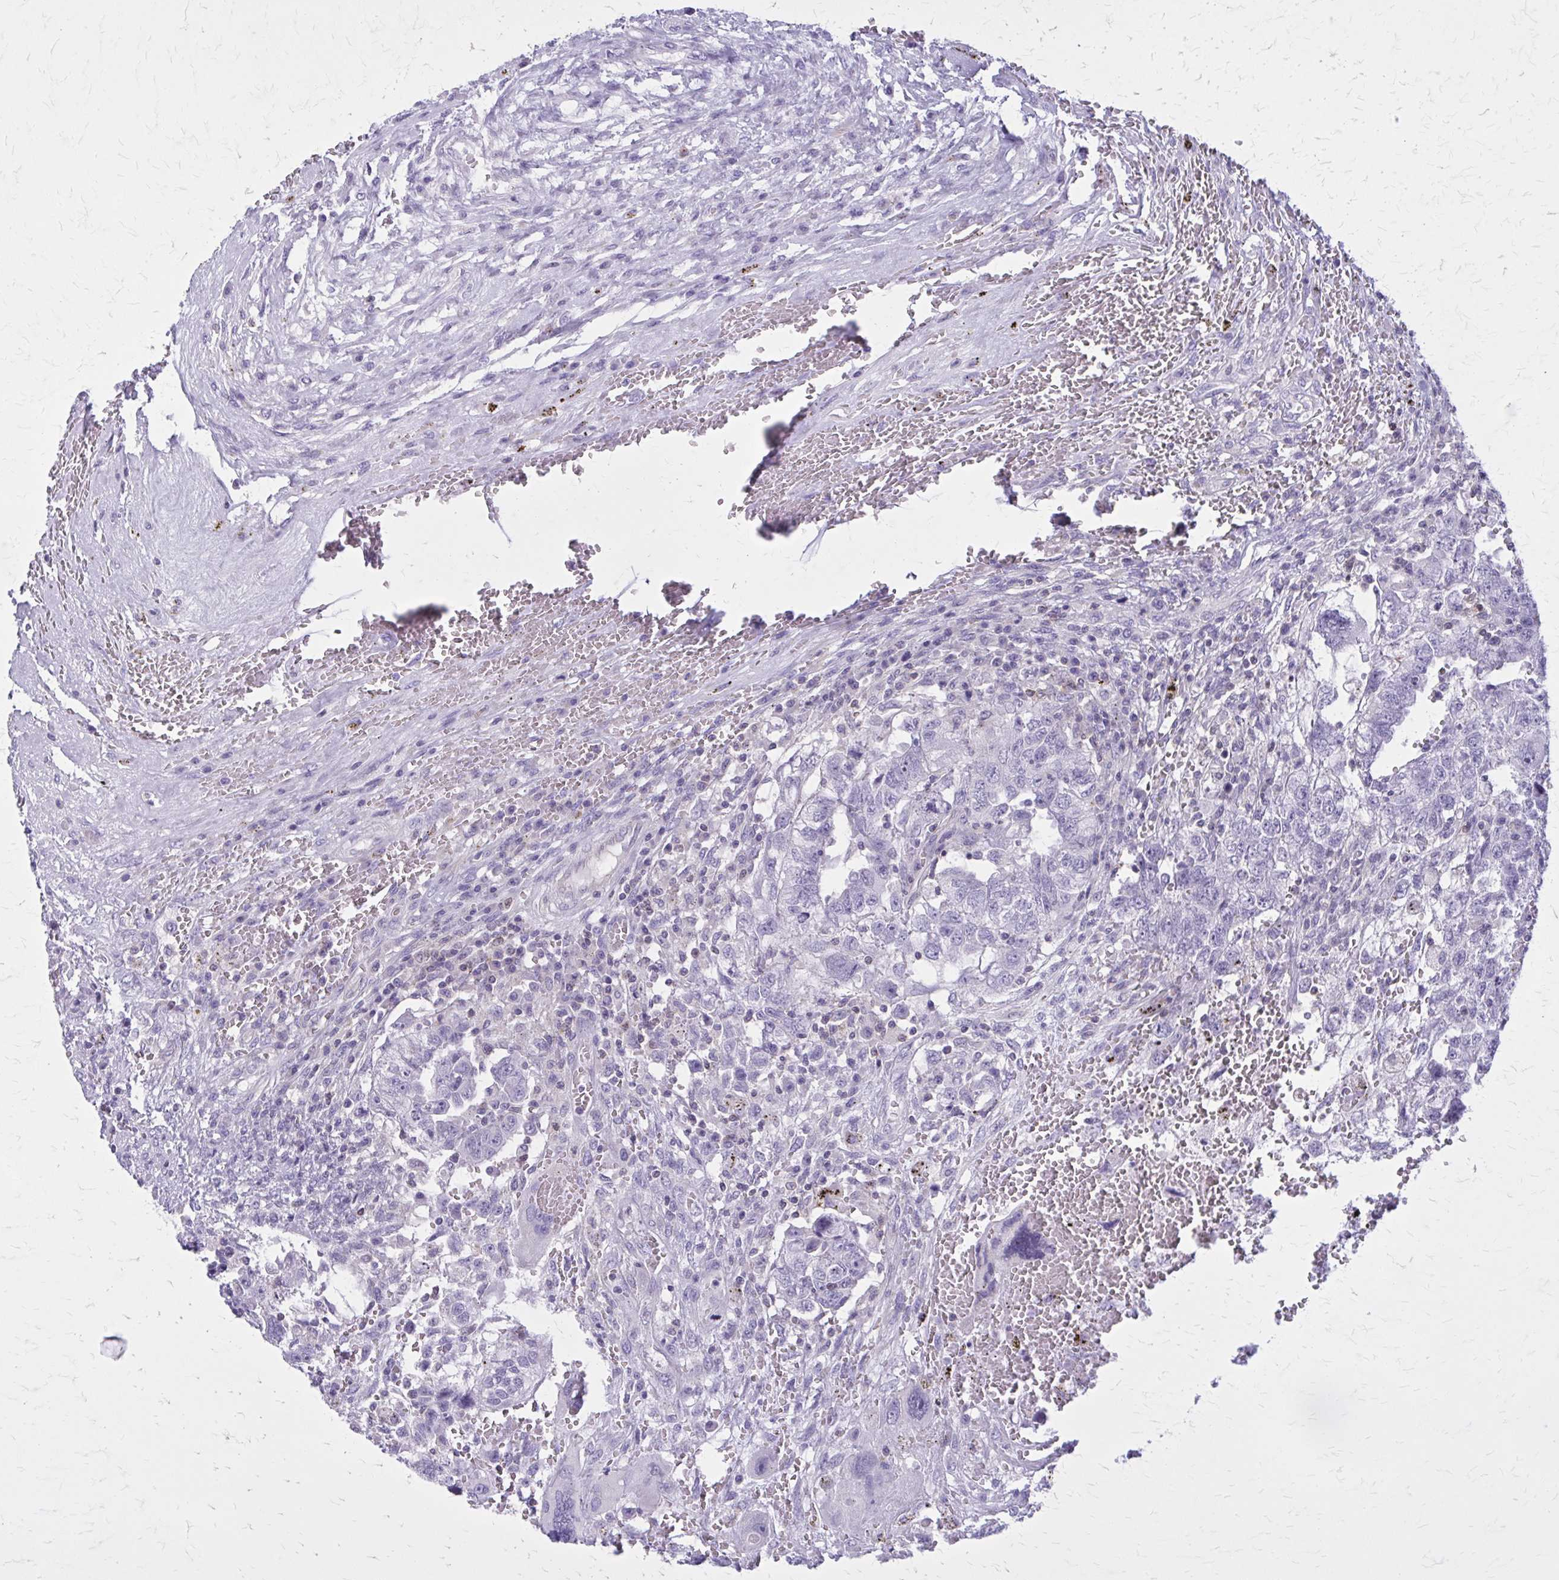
{"staining": {"intensity": "negative", "quantity": "none", "location": "none"}, "tissue": "testis cancer", "cell_type": "Tumor cells", "image_type": "cancer", "snomed": [{"axis": "morphology", "description": "Carcinoma, Embryonal, NOS"}, {"axis": "topography", "description": "Testis"}], "caption": "Tumor cells show no significant expression in testis cancer (embryonal carcinoma). The staining was performed using DAB to visualize the protein expression in brown, while the nuclei were stained in blue with hematoxylin (Magnification: 20x).", "gene": "PITPNM1", "patient": {"sex": "male", "age": 26}}